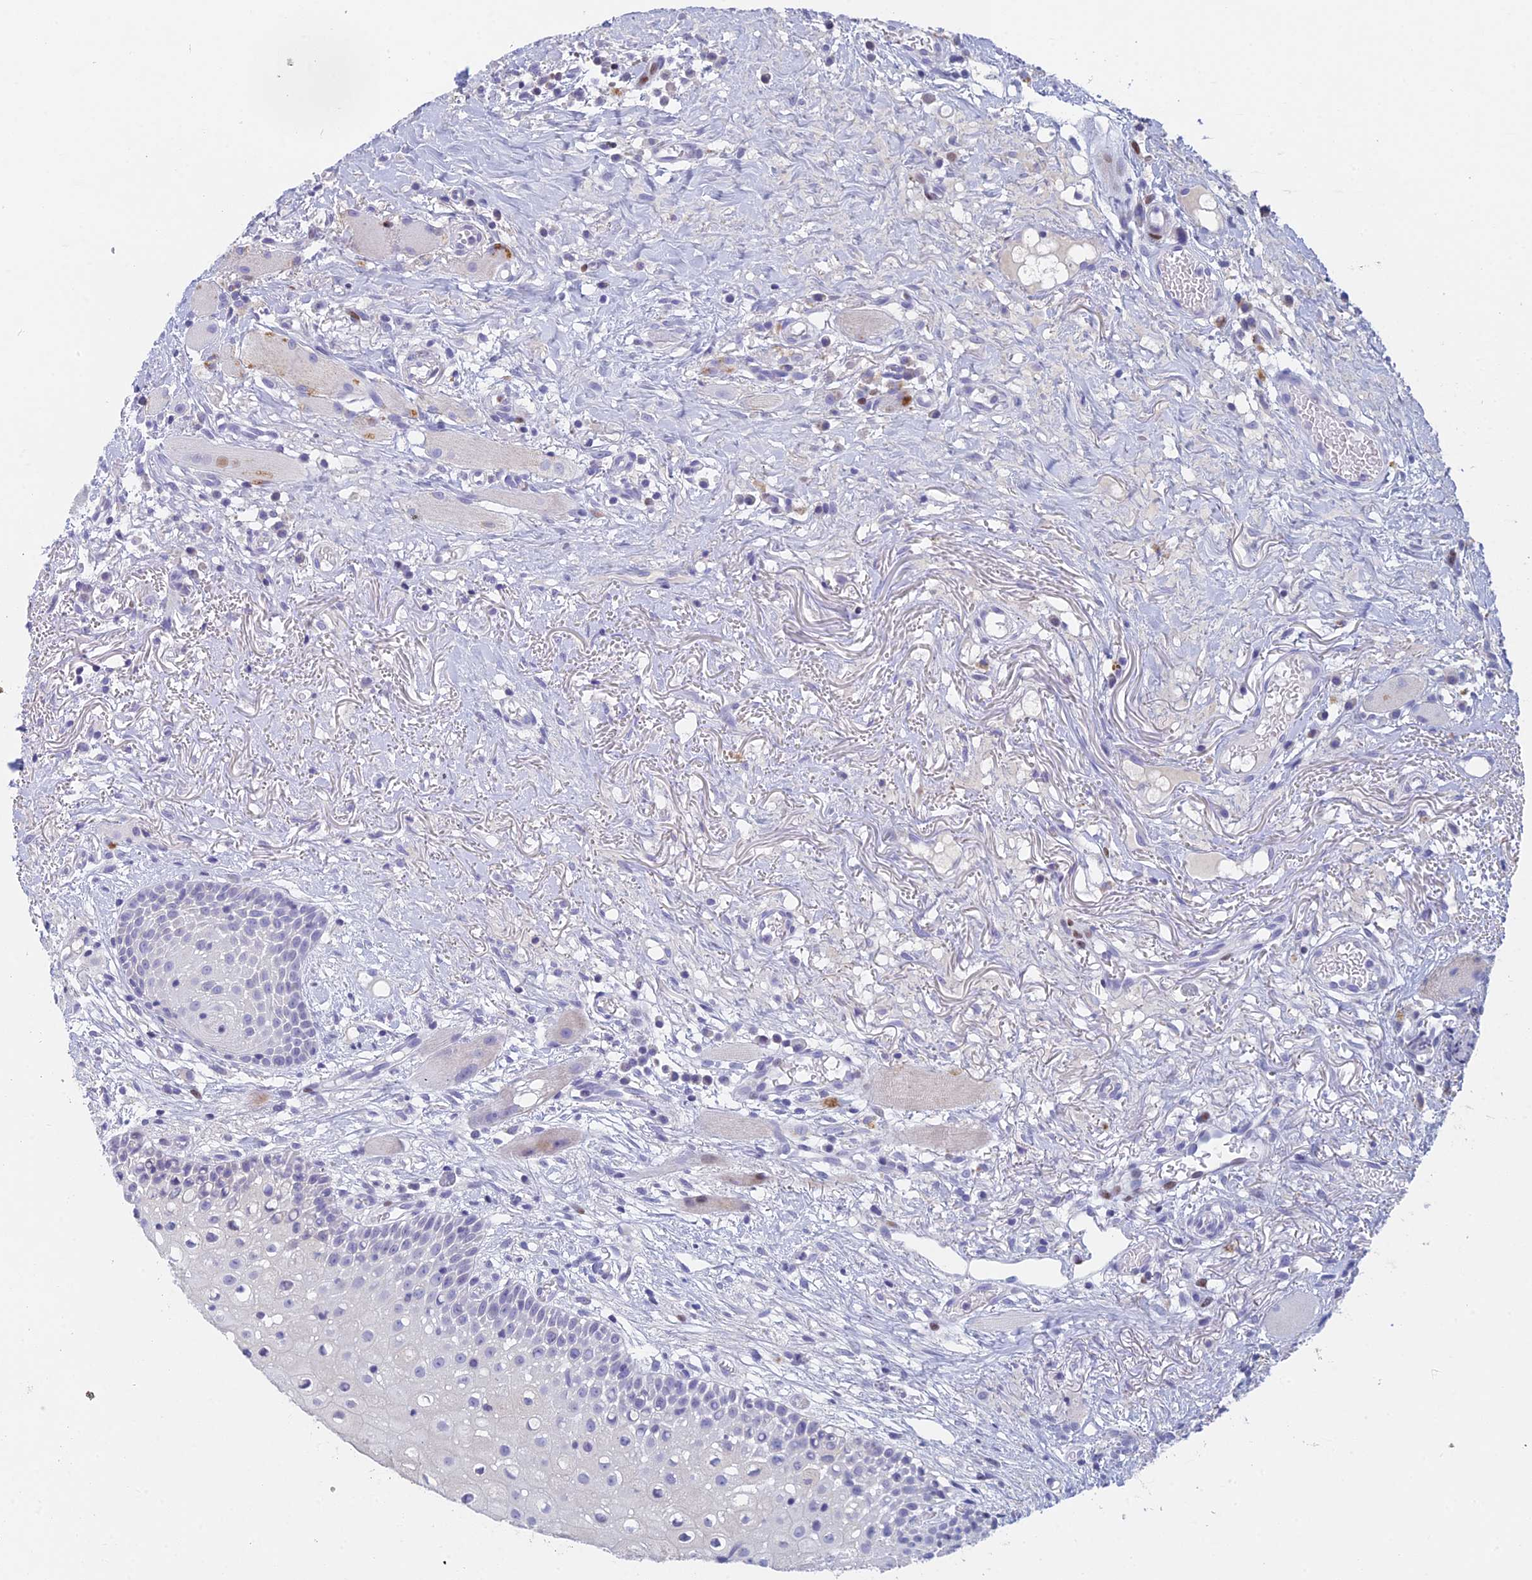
{"staining": {"intensity": "weak", "quantity": "<25%", "location": "cytoplasmic/membranous,nuclear"}, "tissue": "oral mucosa", "cell_type": "Squamous epithelial cells", "image_type": "normal", "snomed": [{"axis": "morphology", "description": "Normal tissue, NOS"}, {"axis": "topography", "description": "Oral tissue"}], "caption": "Protein analysis of unremarkable oral mucosa demonstrates no significant positivity in squamous epithelial cells.", "gene": "REXO5", "patient": {"sex": "female", "age": 69}}